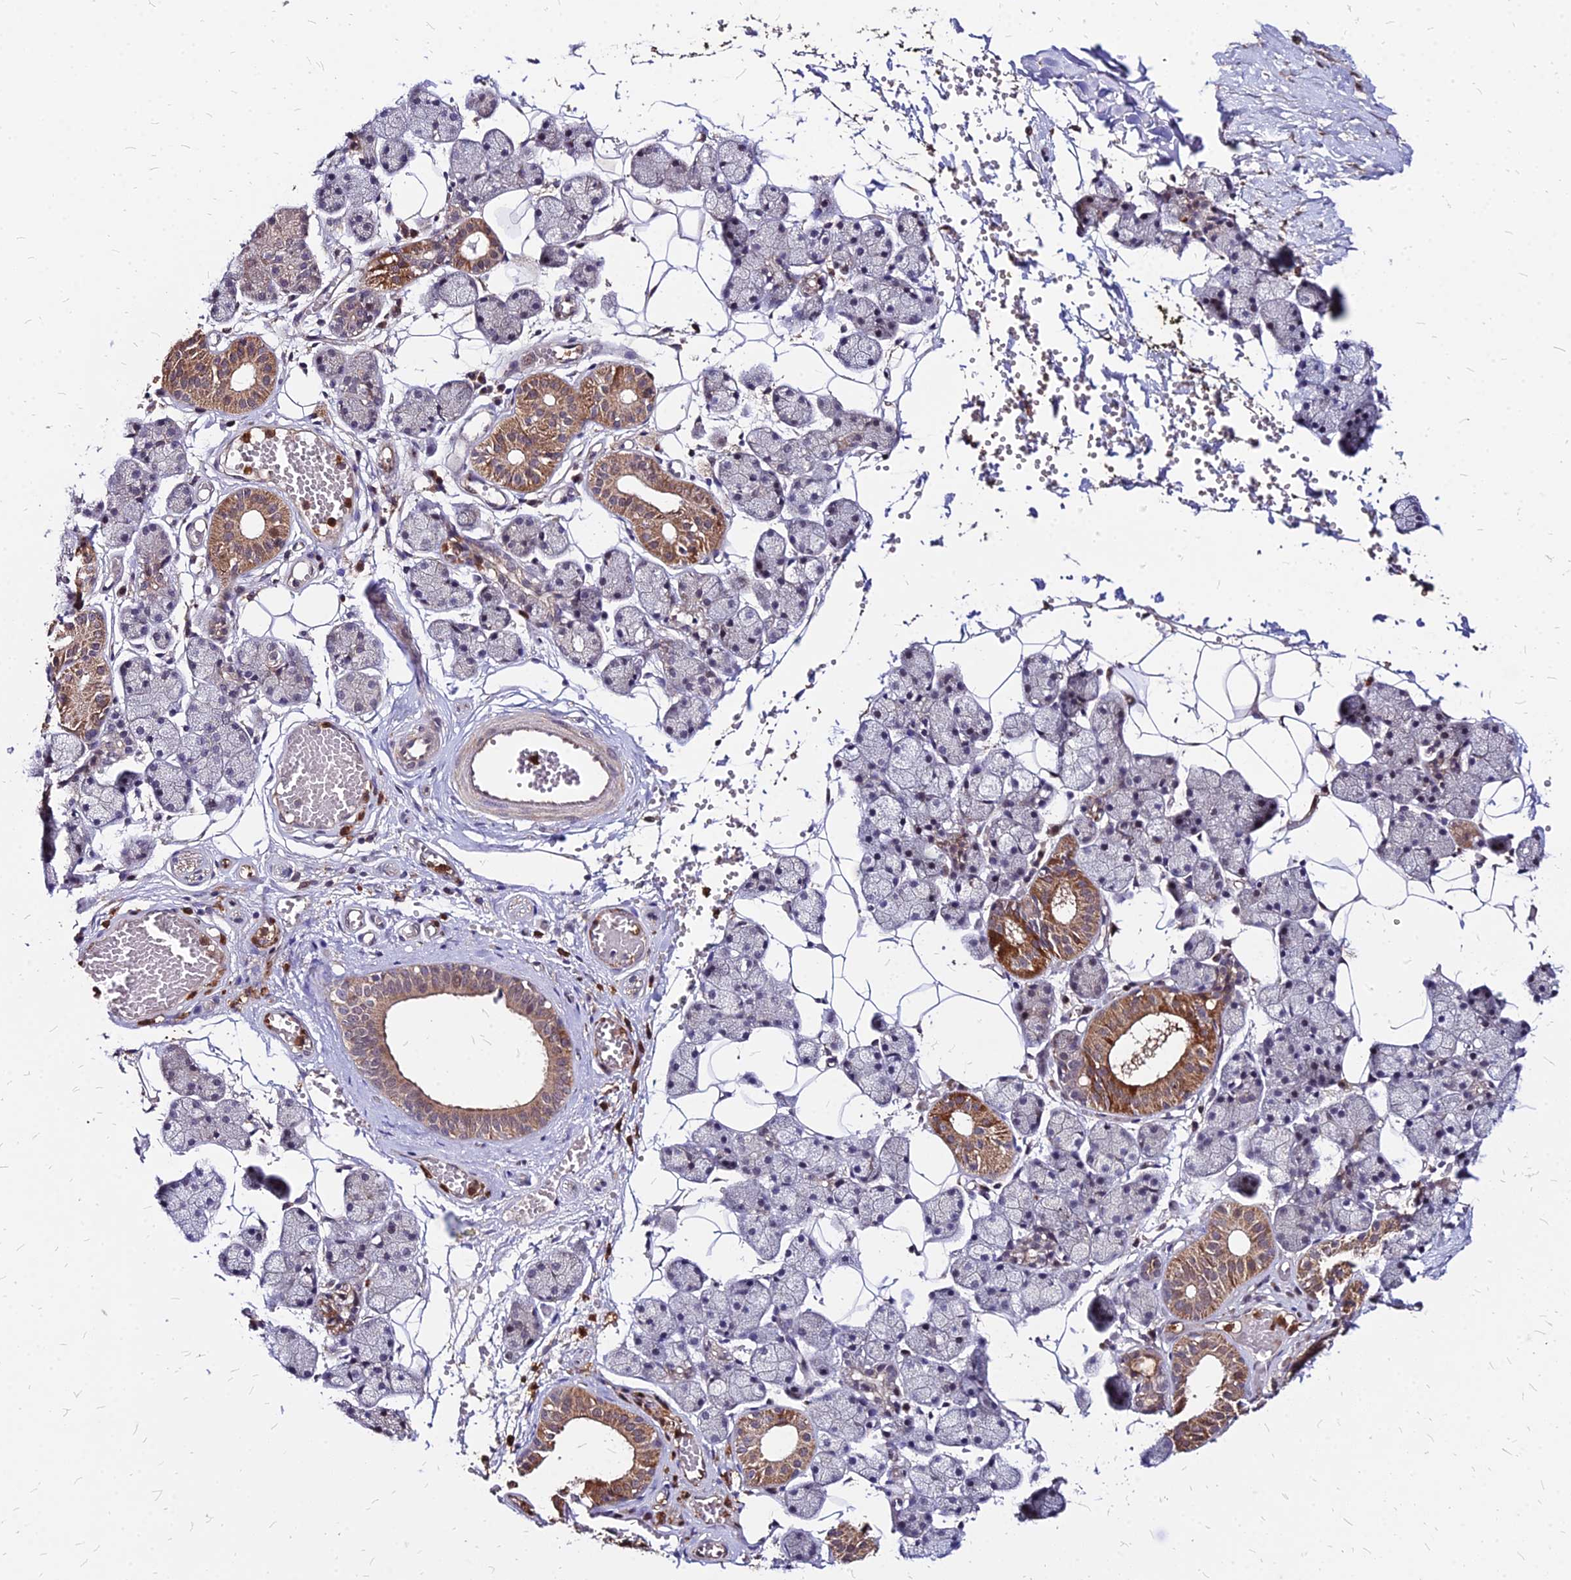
{"staining": {"intensity": "moderate", "quantity": "25%-75%", "location": "cytoplasmic/membranous"}, "tissue": "salivary gland", "cell_type": "Glandular cells", "image_type": "normal", "snomed": [{"axis": "morphology", "description": "Normal tissue, NOS"}, {"axis": "topography", "description": "Salivary gland"}], "caption": "Immunohistochemical staining of normal human salivary gland exhibits moderate cytoplasmic/membranous protein expression in about 25%-75% of glandular cells.", "gene": "APBA3", "patient": {"sex": "female", "age": 33}}